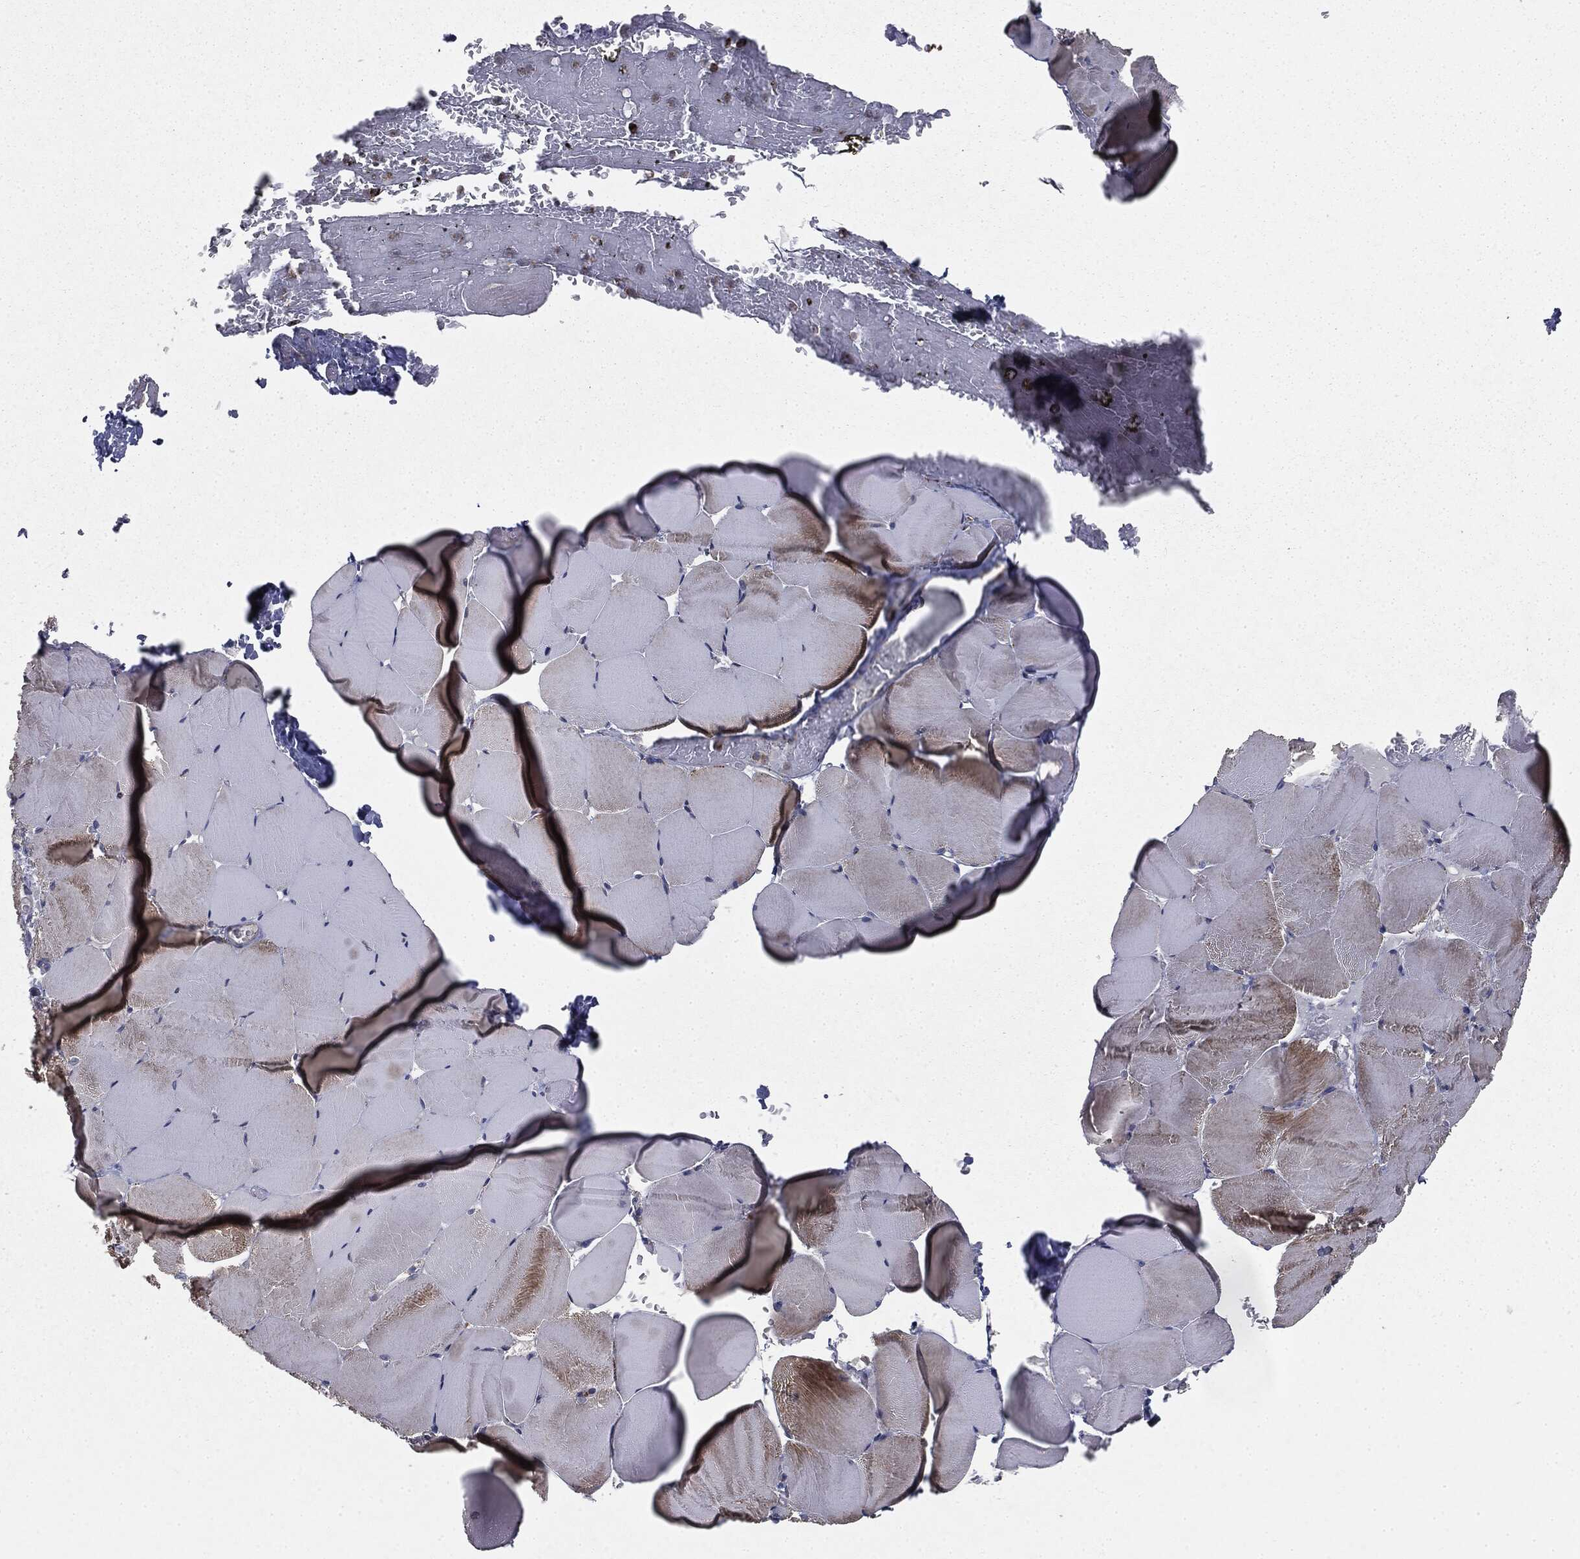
{"staining": {"intensity": "moderate", "quantity": "<25%", "location": "cytoplasmic/membranous"}, "tissue": "skeletal muscle", "cell_type": "Myocytes", "image_type": "normal", "snomed": [{"axis": "morphology", "description": "Normal tissue, NOS"}, {"axis": "topography", "description": "Skeletal muscle"}], "caption": "Moderate cytoplasmic/membranous positivity for a protein is seen in about <25% of myocytes of unremarkable skeletal muscle using IHC.", "gene": "CTSA", "patient": {"sex": "female", "age": 37}}